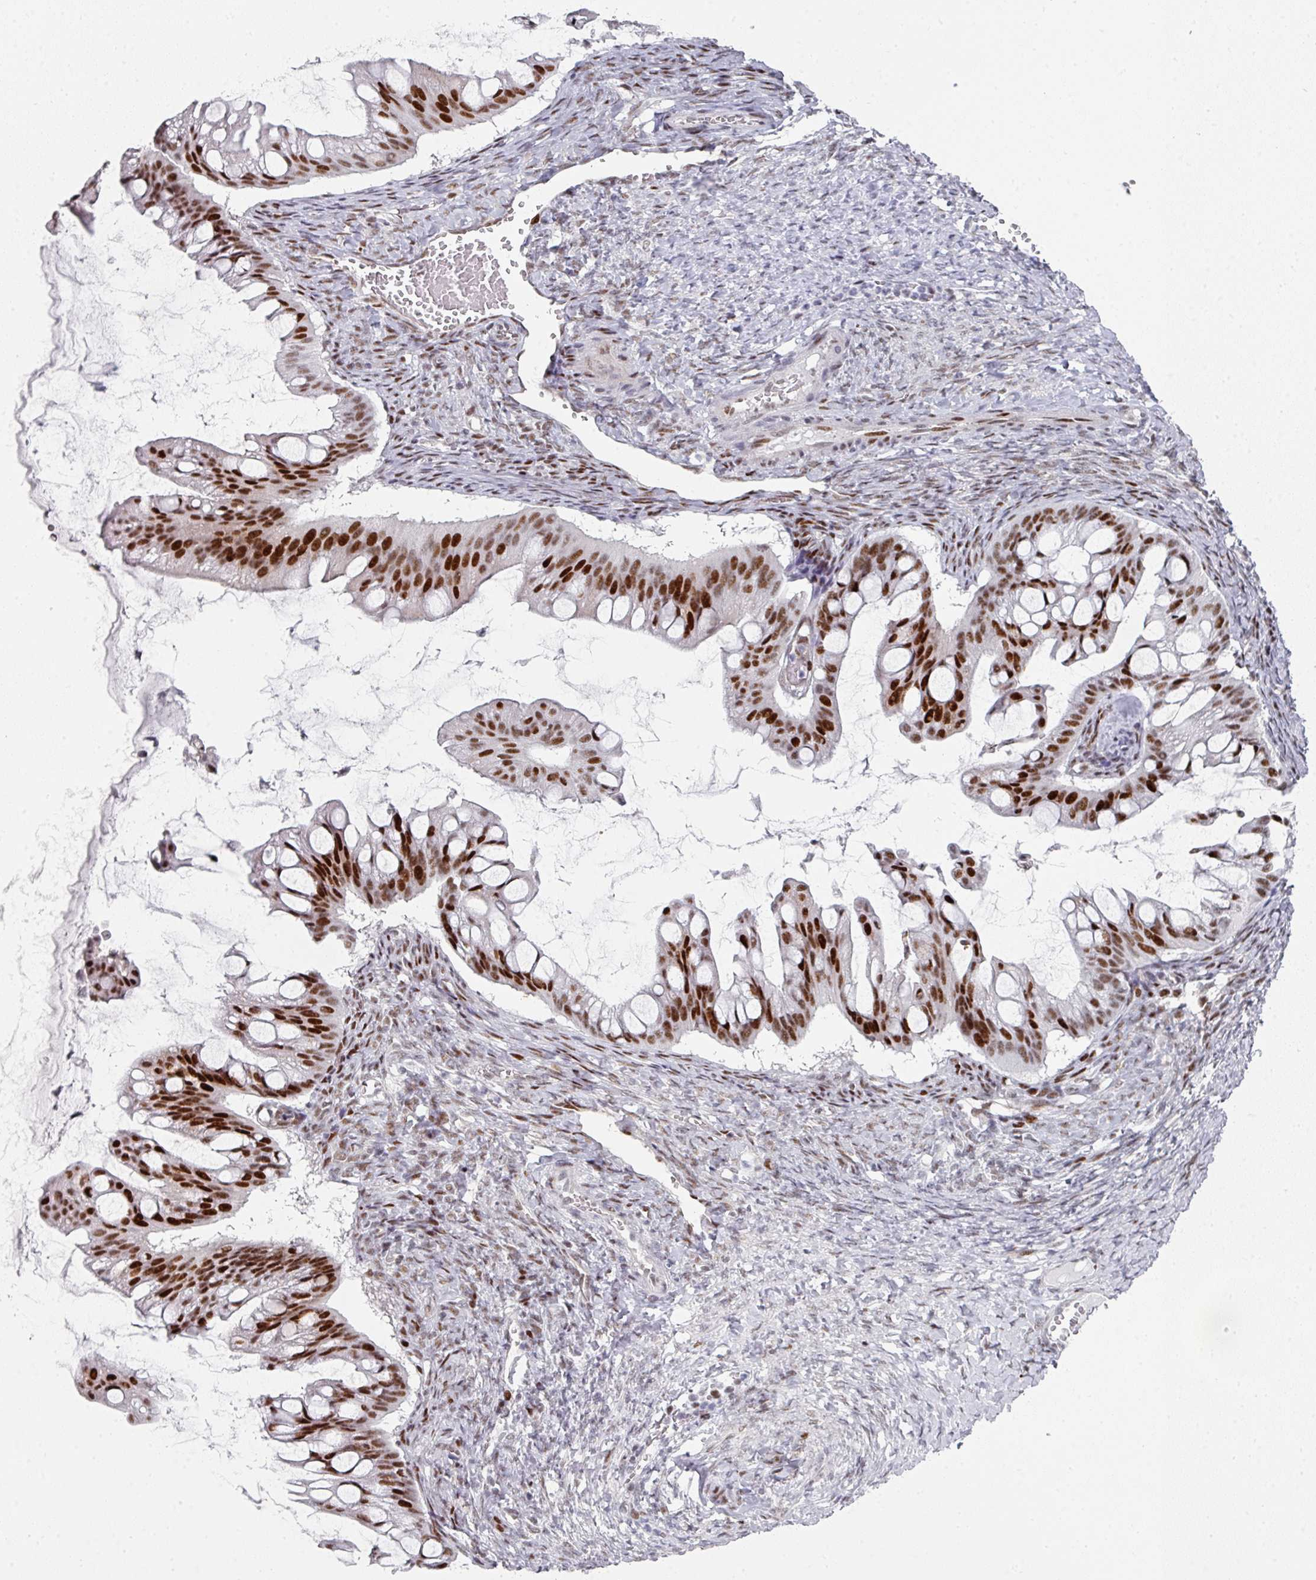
{"staining": {"intensity": "strong", "quantity": ">75%", "location": "nuclear"}, "tissue": "ovarian cancer", "cell_type": "Tumor cells", "image_type": "cancer", "snomed": [{"axis": "morphology", "description": "Cystadenocarcinoma, mucinous, NOS"}, {"axis": "topography", "description": "Ovary"}], "caption": "Brown immunohistochemical staining in ovarian cancer demonstrates strong nuclear staining in about >75% of tumor cells.", "gene": "SF3B5", "patient": {"sex": "female", "age": 73}}